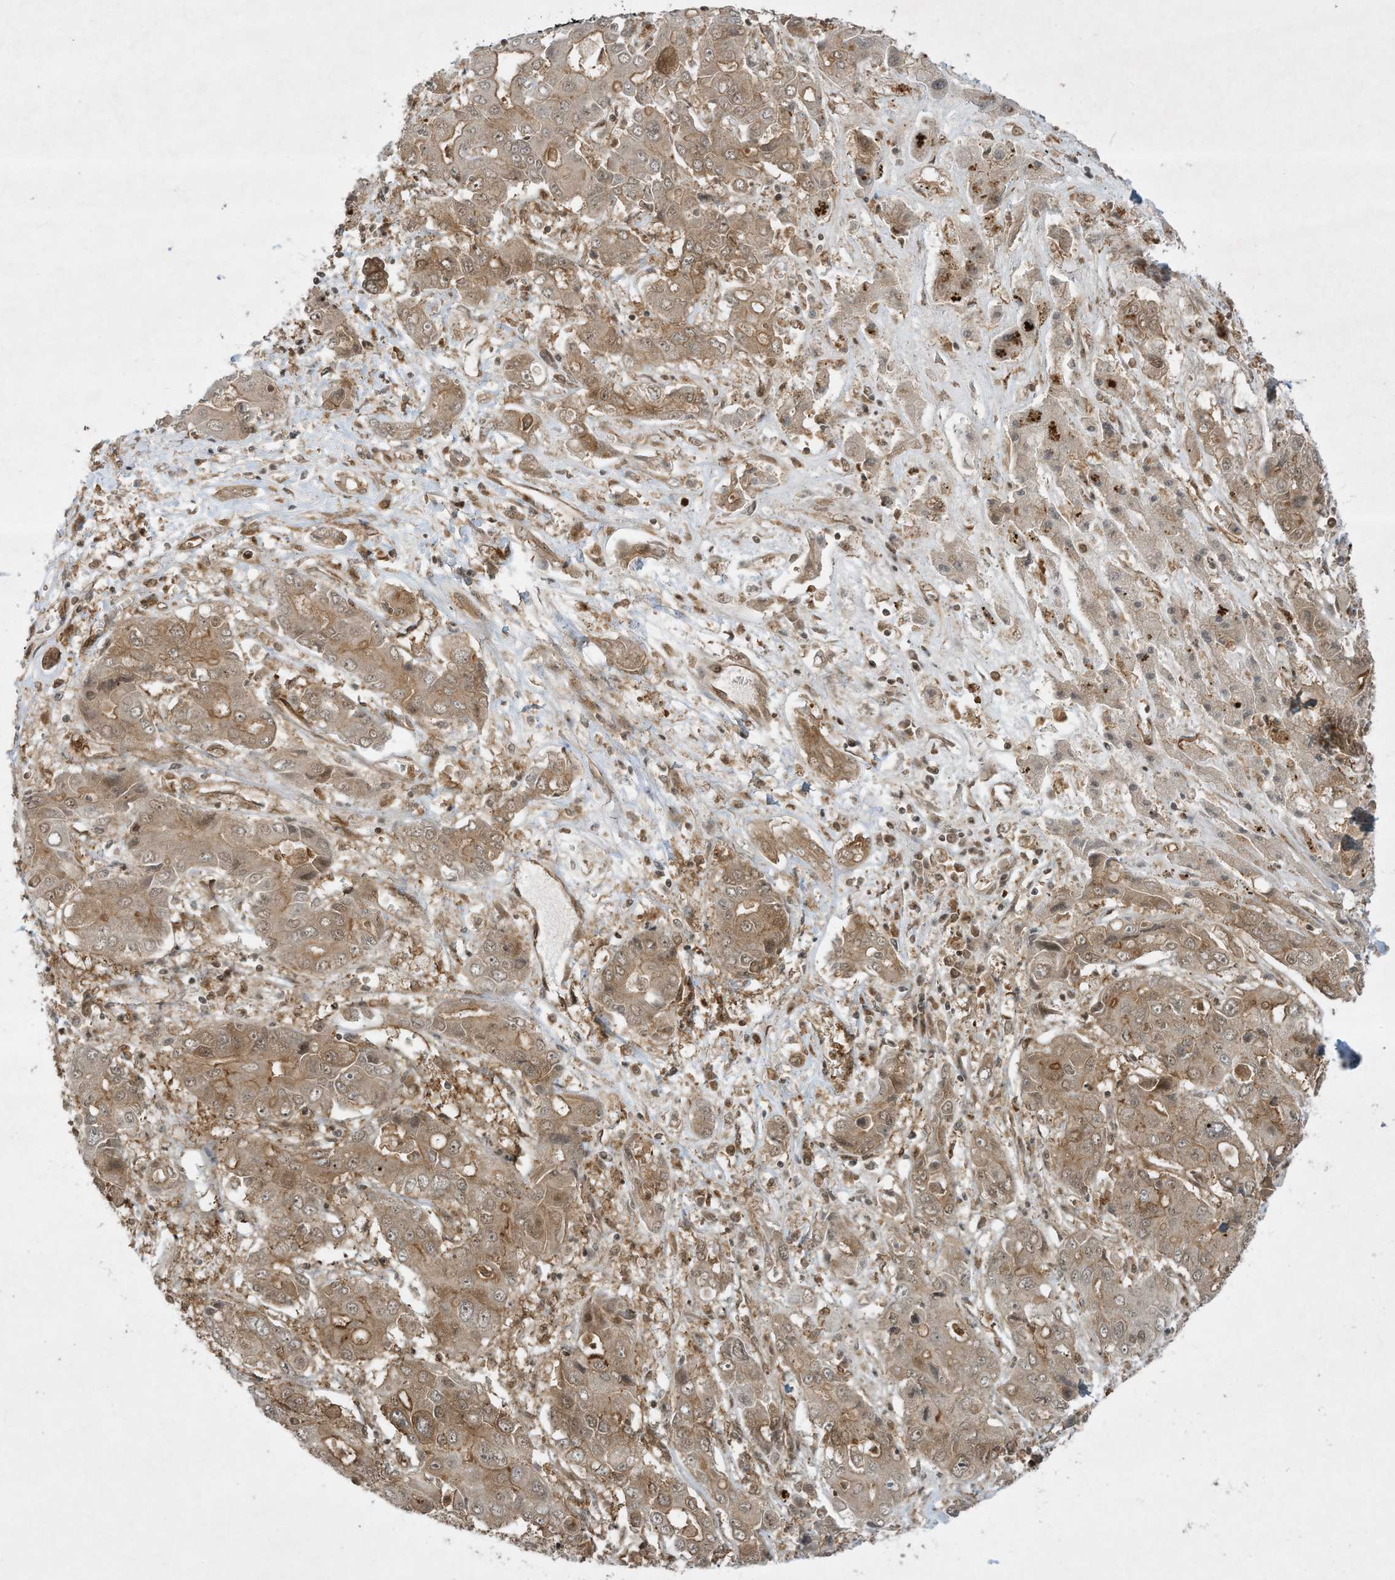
{"staining": {"intensity": "weak", "quantity": ">75%", "location": "cytoplasmic/membranous"}, "tissue": "liver cancer", "cell_type": "Tumor cells", "image_type": "cancer", "snomed": [{"axis": "morphology", "description": "Cholangiocarcinoma"}, {"axis": "topography", "description": "Liver"}], "caption": "Liver cholangiocarcinoma stained with a brown dye displays weak cytoplasmic/membranous positive staining in approximately >75% of tumor cells.", "gene": "CERT1", "patient": {"sex": "male", "age": 67}}